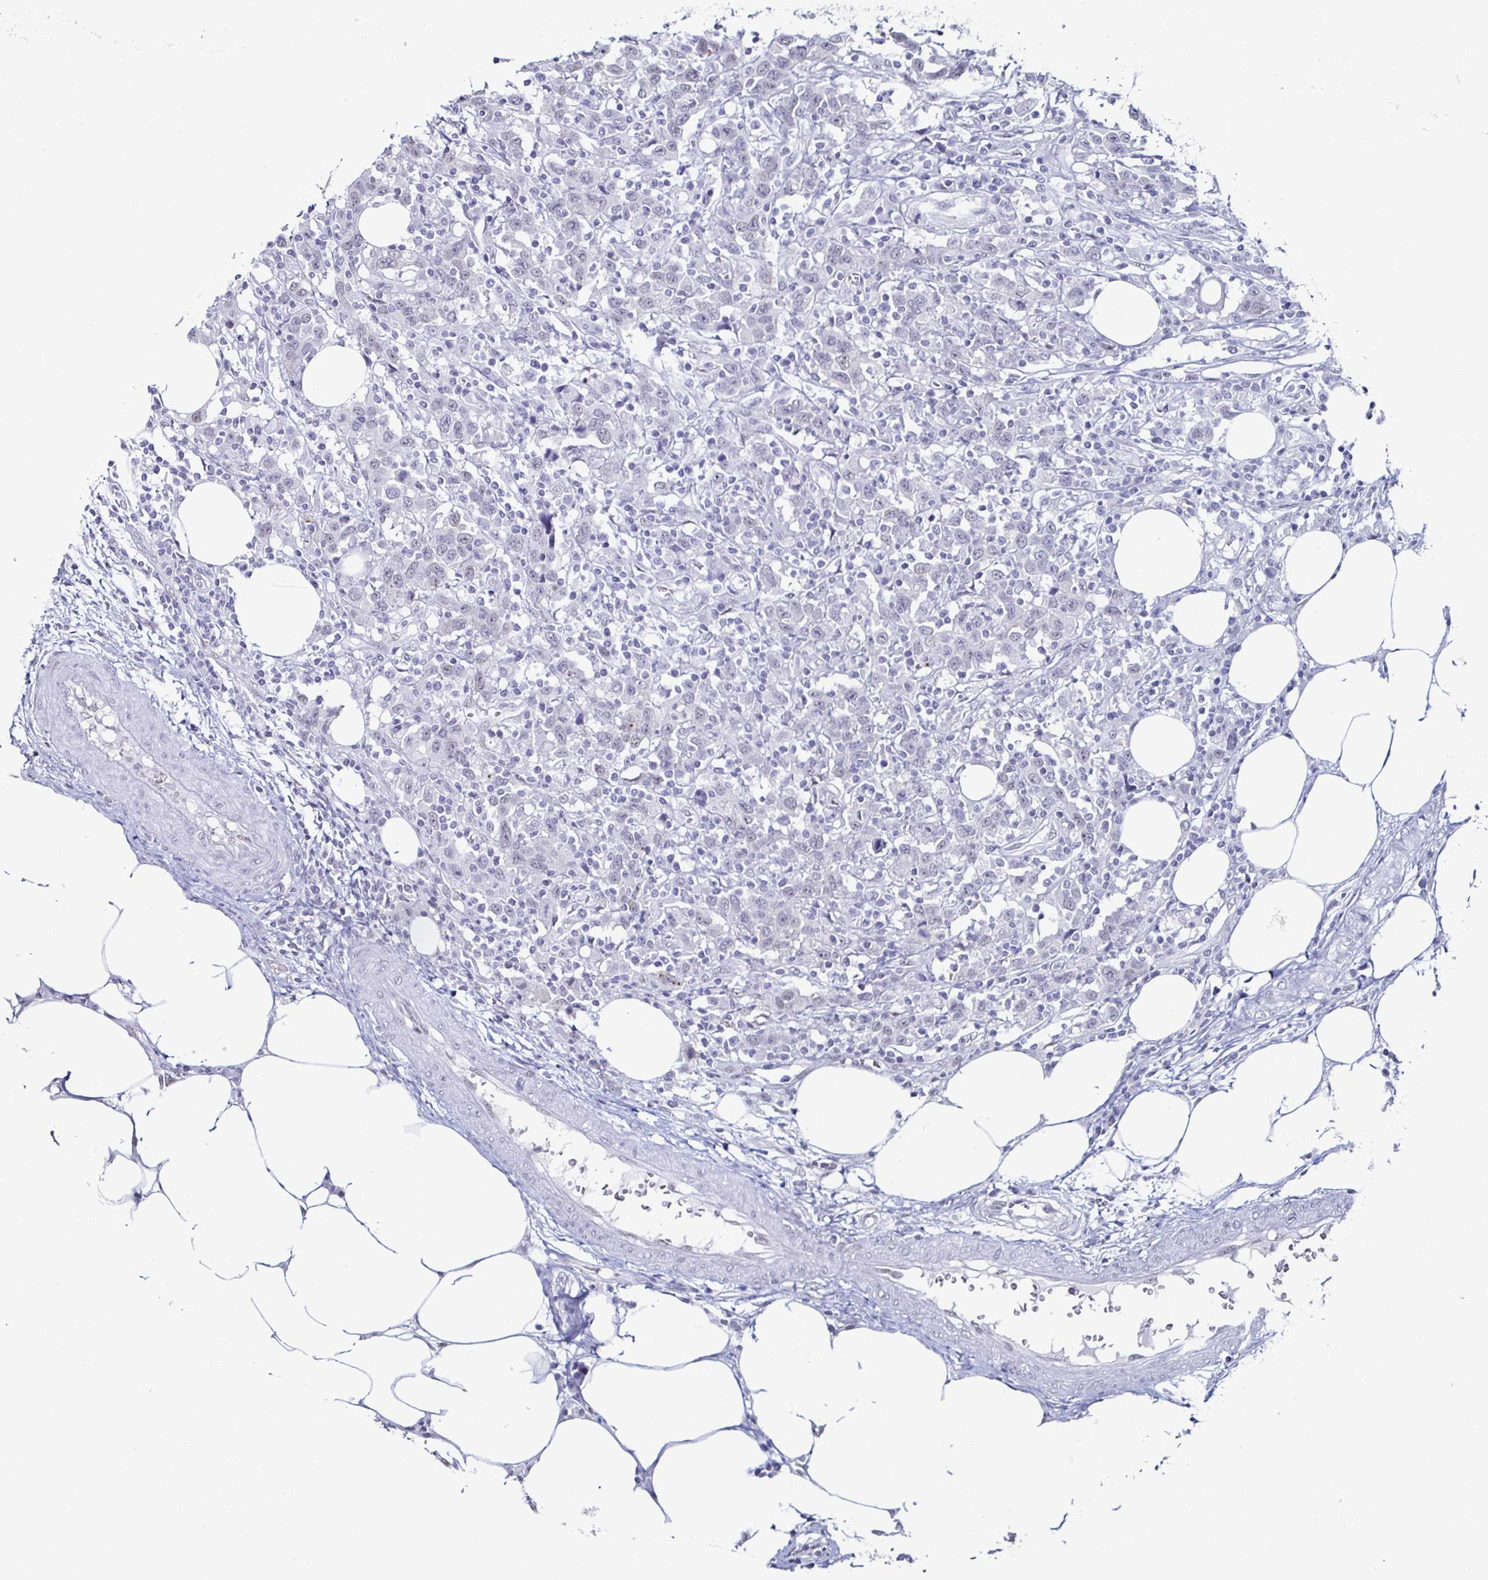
{"staining": {"intensity": "negative", "quantity": "none", "location": "none"}, "tissue": "urothelial cancer", "cell_type": "Tumor cells", "image_type": "cancer", "snomed": [{"axis": "morphology", "description": "Urothelial carcinoma, High grade"}, {"axis": "topography", "description": "Urinary bladder"}], "caption": "An image of urothelial cancer stained for a protein displays no brown staining in tumor cells.", "gene": "DDX39B", "patient": {"sex": "male", "age": 61}}